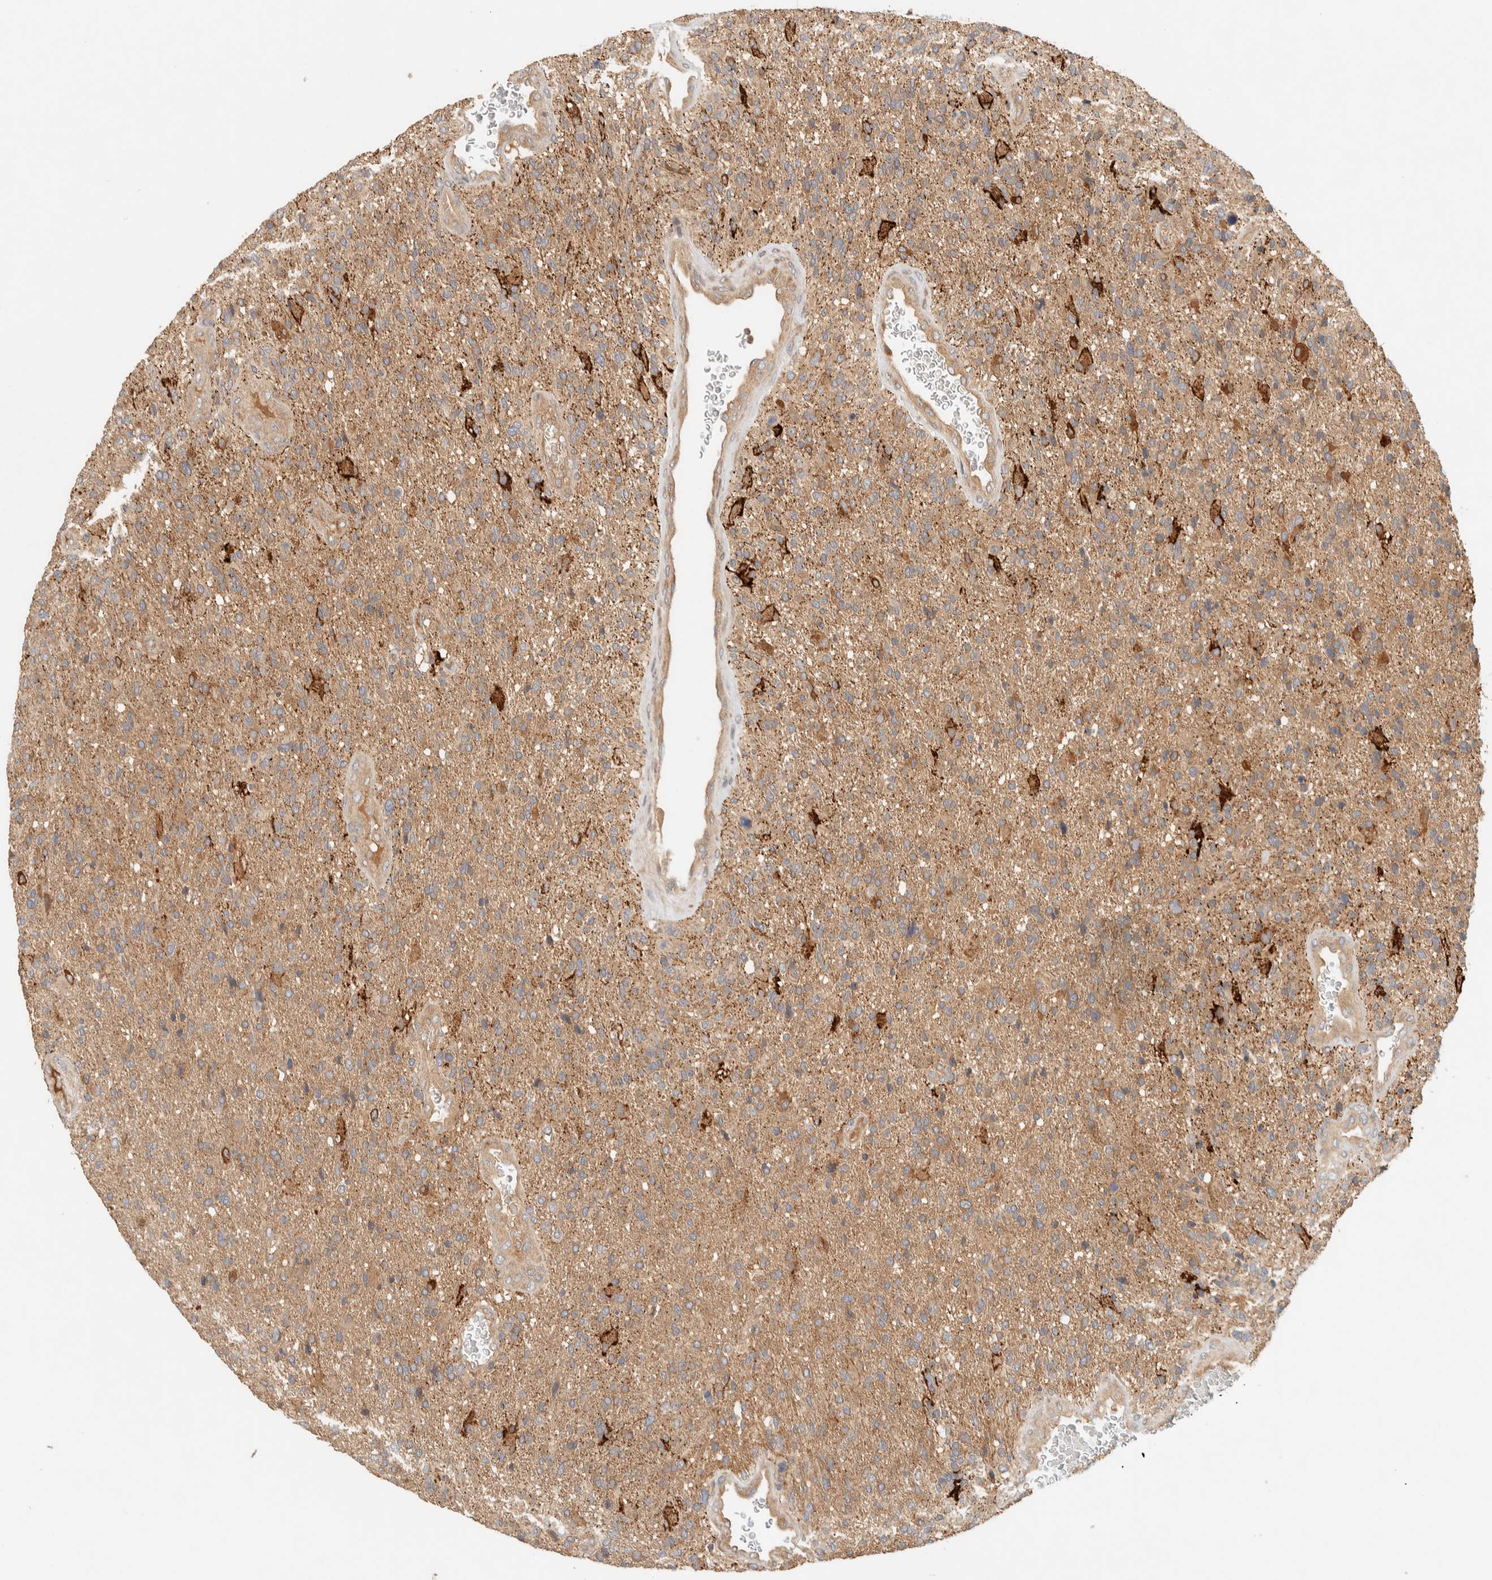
{"staining": {"intensity": "weak", "quantity": ">75%", "location": "cytoplasmic/membranous"}, "tissue": "glioma", "cell_type": "Tumor cells", "image_type": "cancer", "snomed": [{"axis": "morphology", "description": "Glioma, malignant, High grade"}, {"axis": "topography", "description": "Brain"}], "caption": "An IHC micrograph of neoplastic tissue is shown. Protein staining in brown shows weak cytoplasmic/membranous positivity in malignant glioma (high-grade) within tumor cells.", "gene": "FAM167A", "patient": {"sex": "male", "age": 72}}